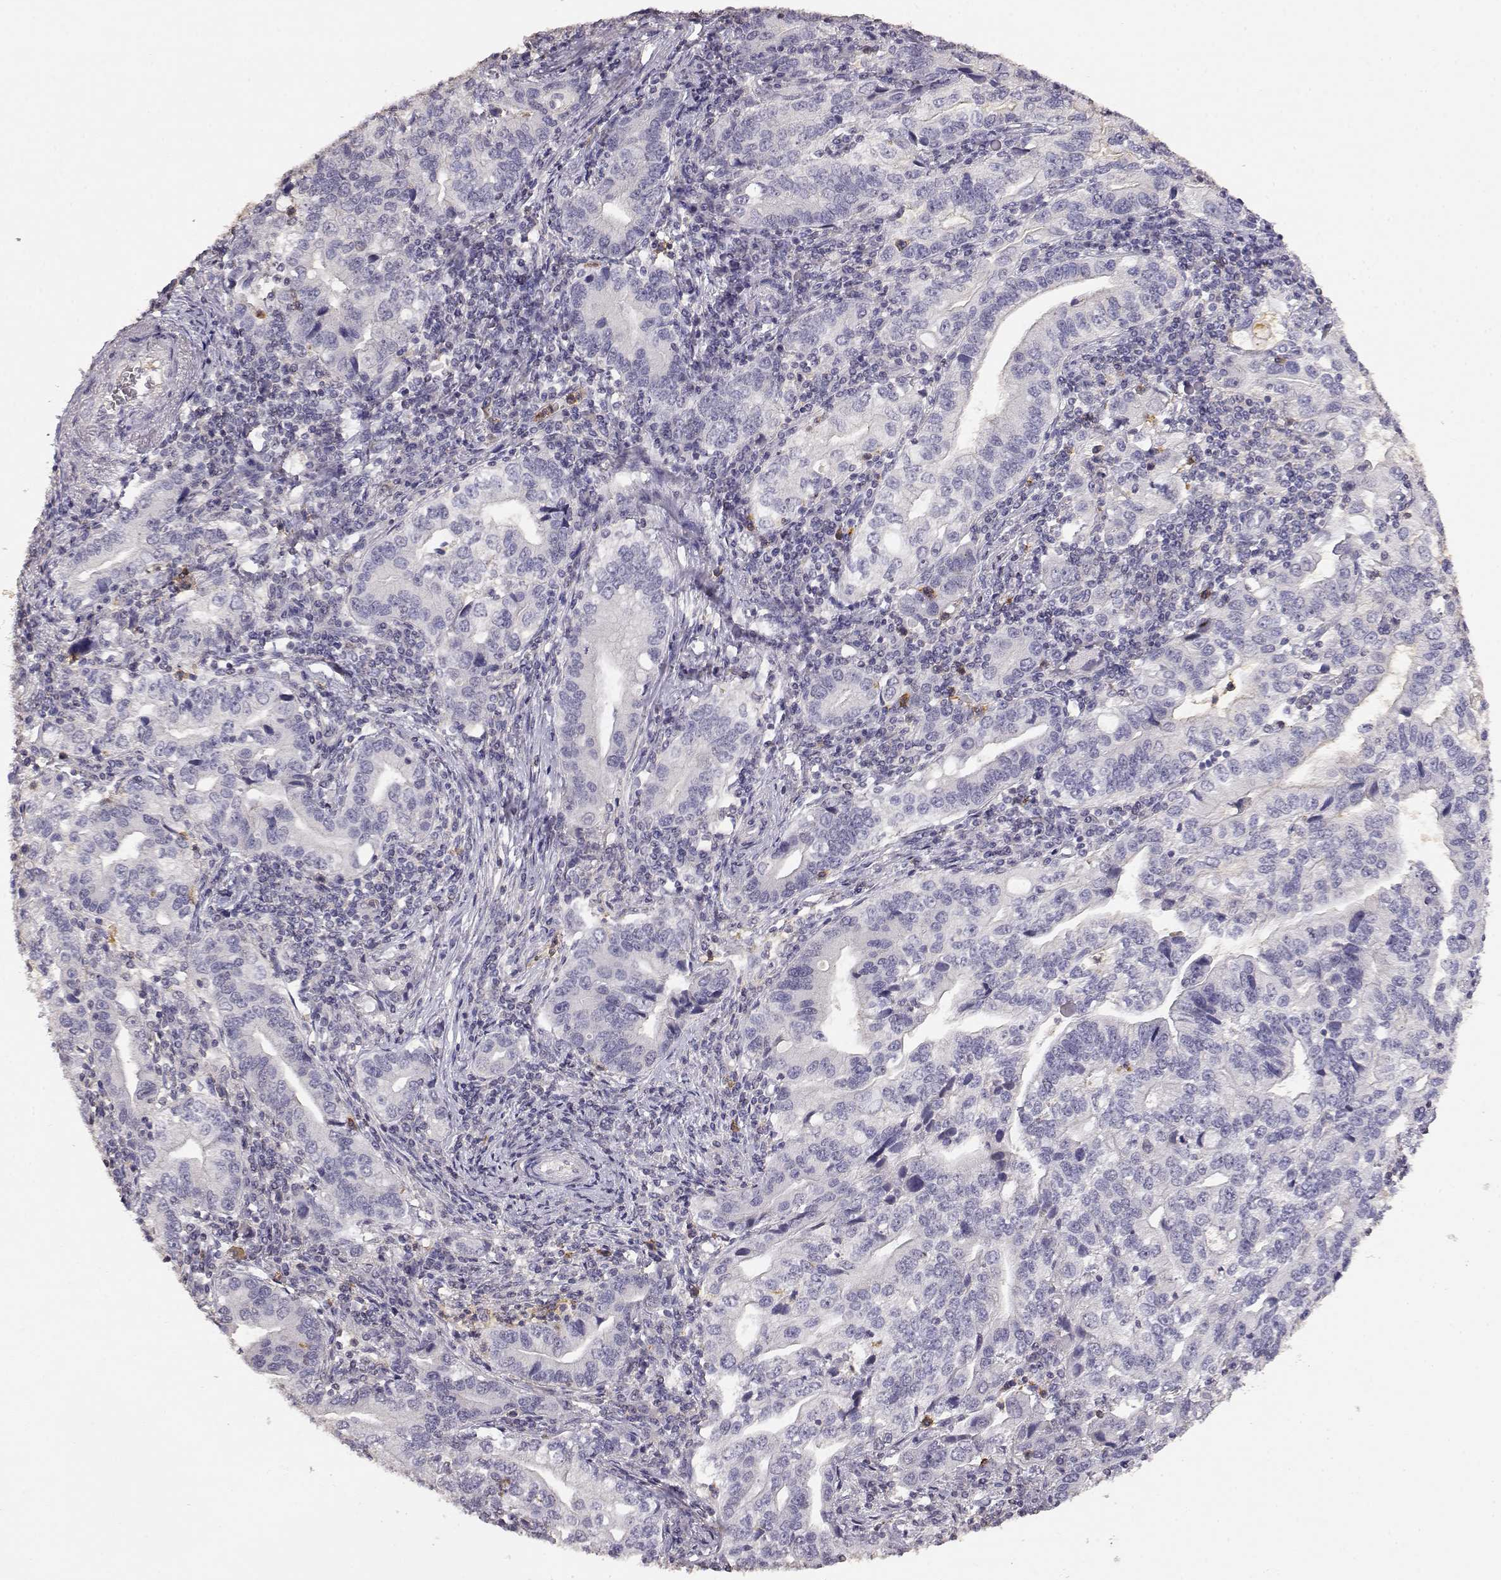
{"staining": {"intensity": "negative", "quantity": "none", "location": "none"}, "tissue": "stomach cancer", "cell_type": "Tumor cells", "image_type": "cancer", "snomed": [{"axis": "morphology", "description": "Adenocarcinoma, NOS"}, {"axis": "topography", "description": "Stomach, lower"}], "caption": "Immunohistochemistry histopathology image of stomach cancer stained for a protein (brown), which exhibits no expression in tumor cells. The staining is performed using DAB brown chromogen with nuclei counter-stained in using hematoxylin.", "gene": "TNFRSF10C", "patient": {"sex": "female", "age": 72}}